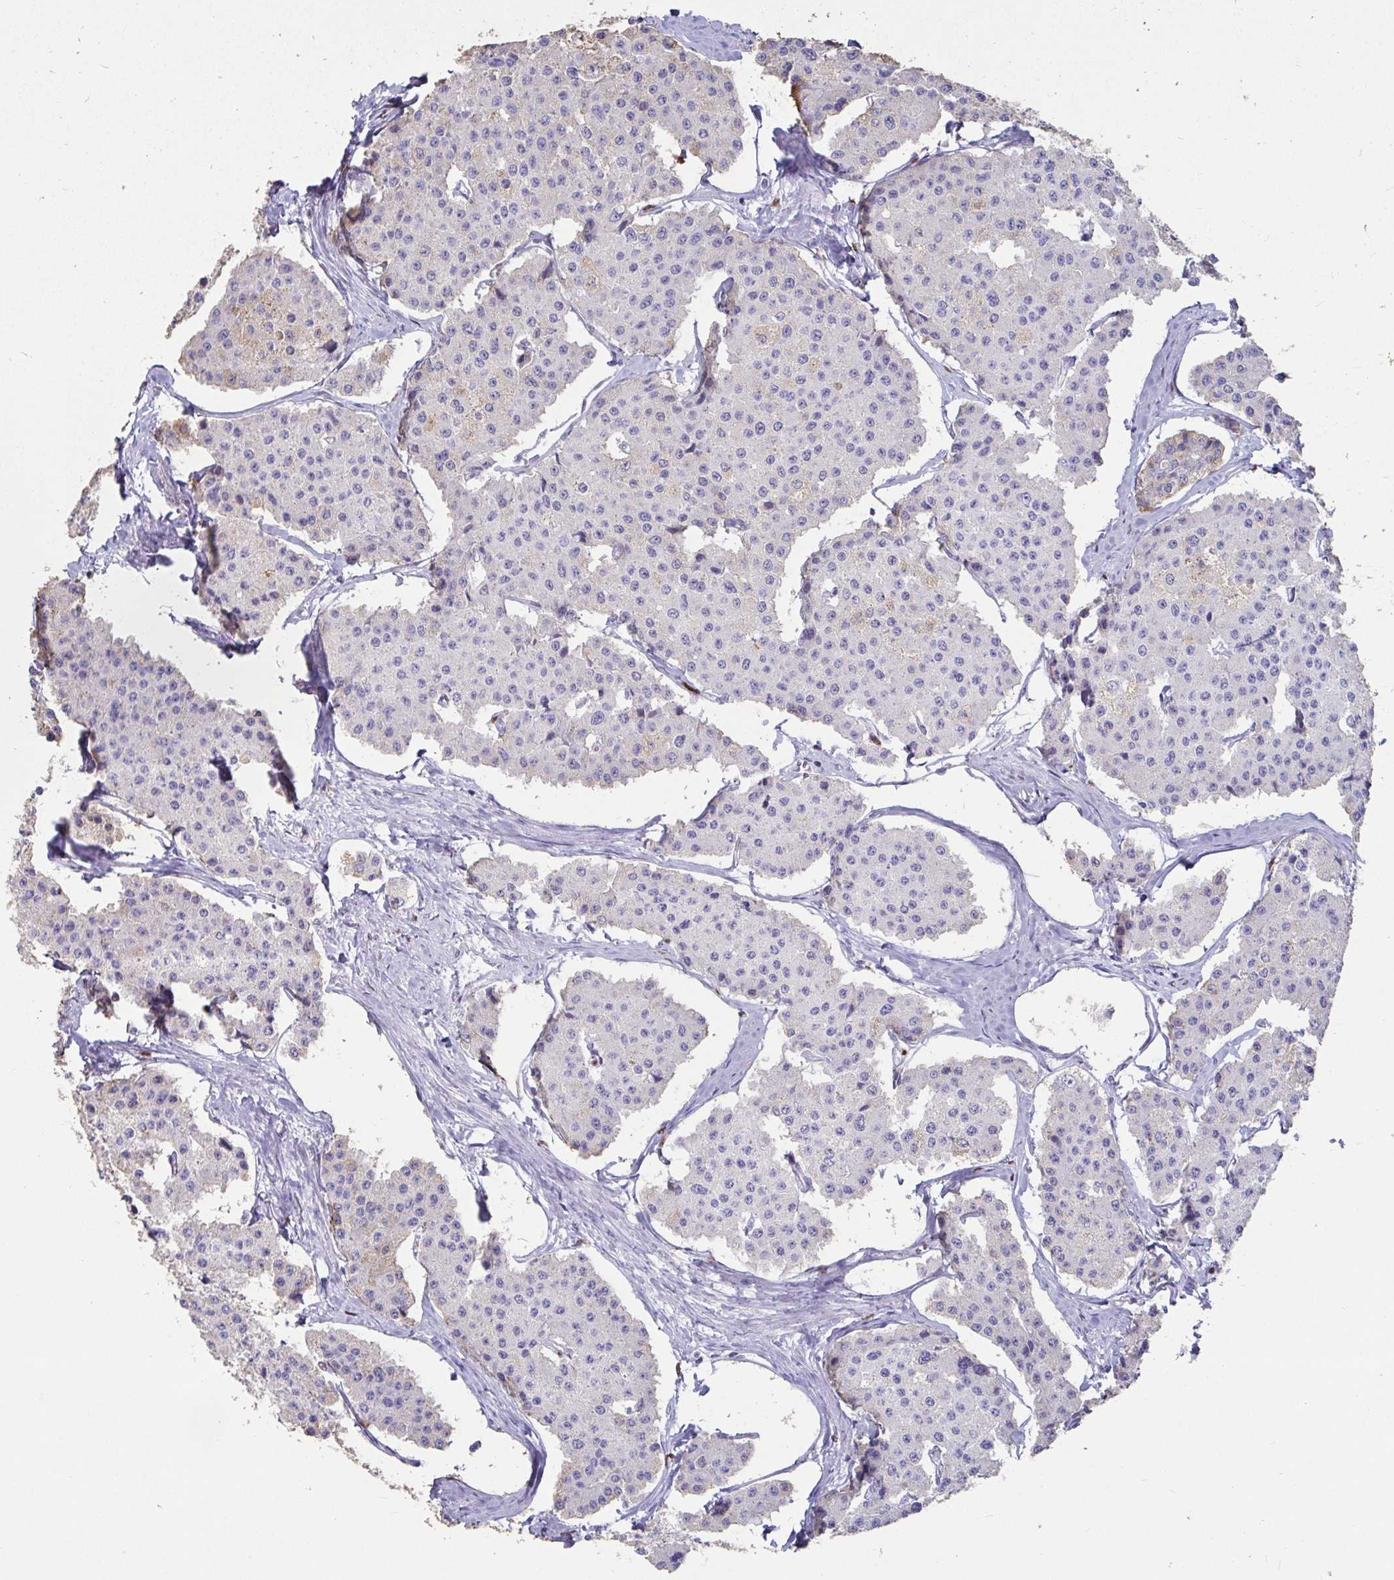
{"staining": {"intensity": "negative", "quantity": "none", "location": "none"}, "tissue": "carcinoid", "cell_type": "Tumor cells", "image_type": "cancer", "snomed": [{"axis": "morphology", "description": "Carcinoid, malignant, NOS"}, {"axis": "topography", "description": "Small intestine"}], "caption": "An immunohistochemistry histopathology image of carcinoid (malignant) is shown. There is no staining in tumor cells of carcinoid (malignant).", "gene": "ZNF586", "patient": {"sex": "female", "age": 65}}